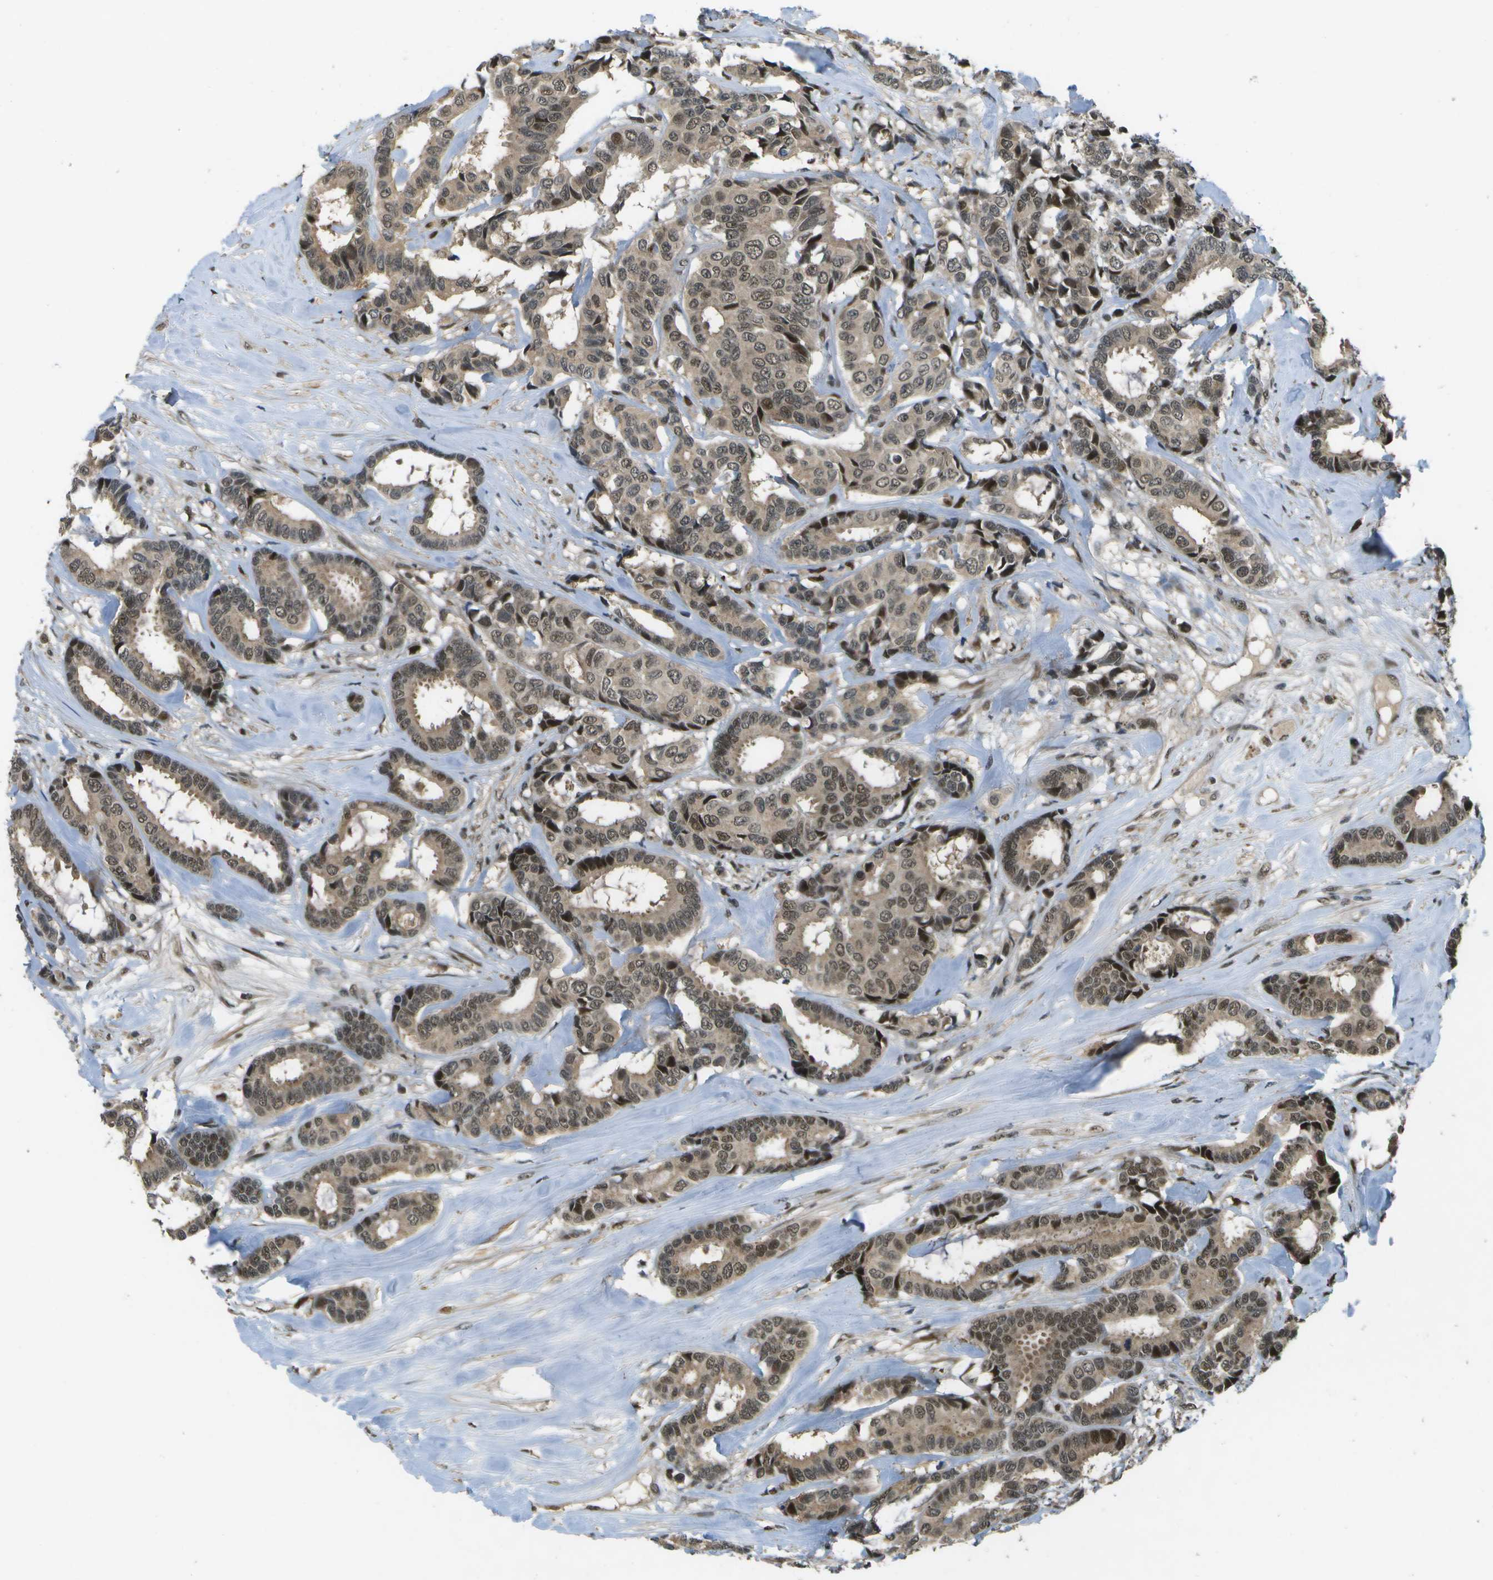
{"staining": {"intensity": "moderate", "quantity": ">75%", "location": "cytoplasmic/membranous,nuclear"}, "tissue": "breast cancer", "cell_type": "Tumor cells", "image_type": "cancer", "snomed": [{"axis": "morphology", "description": "Duct carcinoma"}, {"axis": "topography", "description": "Breast"}], "caption": "Protein expression analysis of breast intraductal carcinoma shows moderate cytoplasmic/membranous and nuclear staining in approximately >75% of tumor cells. Nuclei are stained in blue.", "gene": "GANC", "patient": {"sex": "female", "age": 87}}